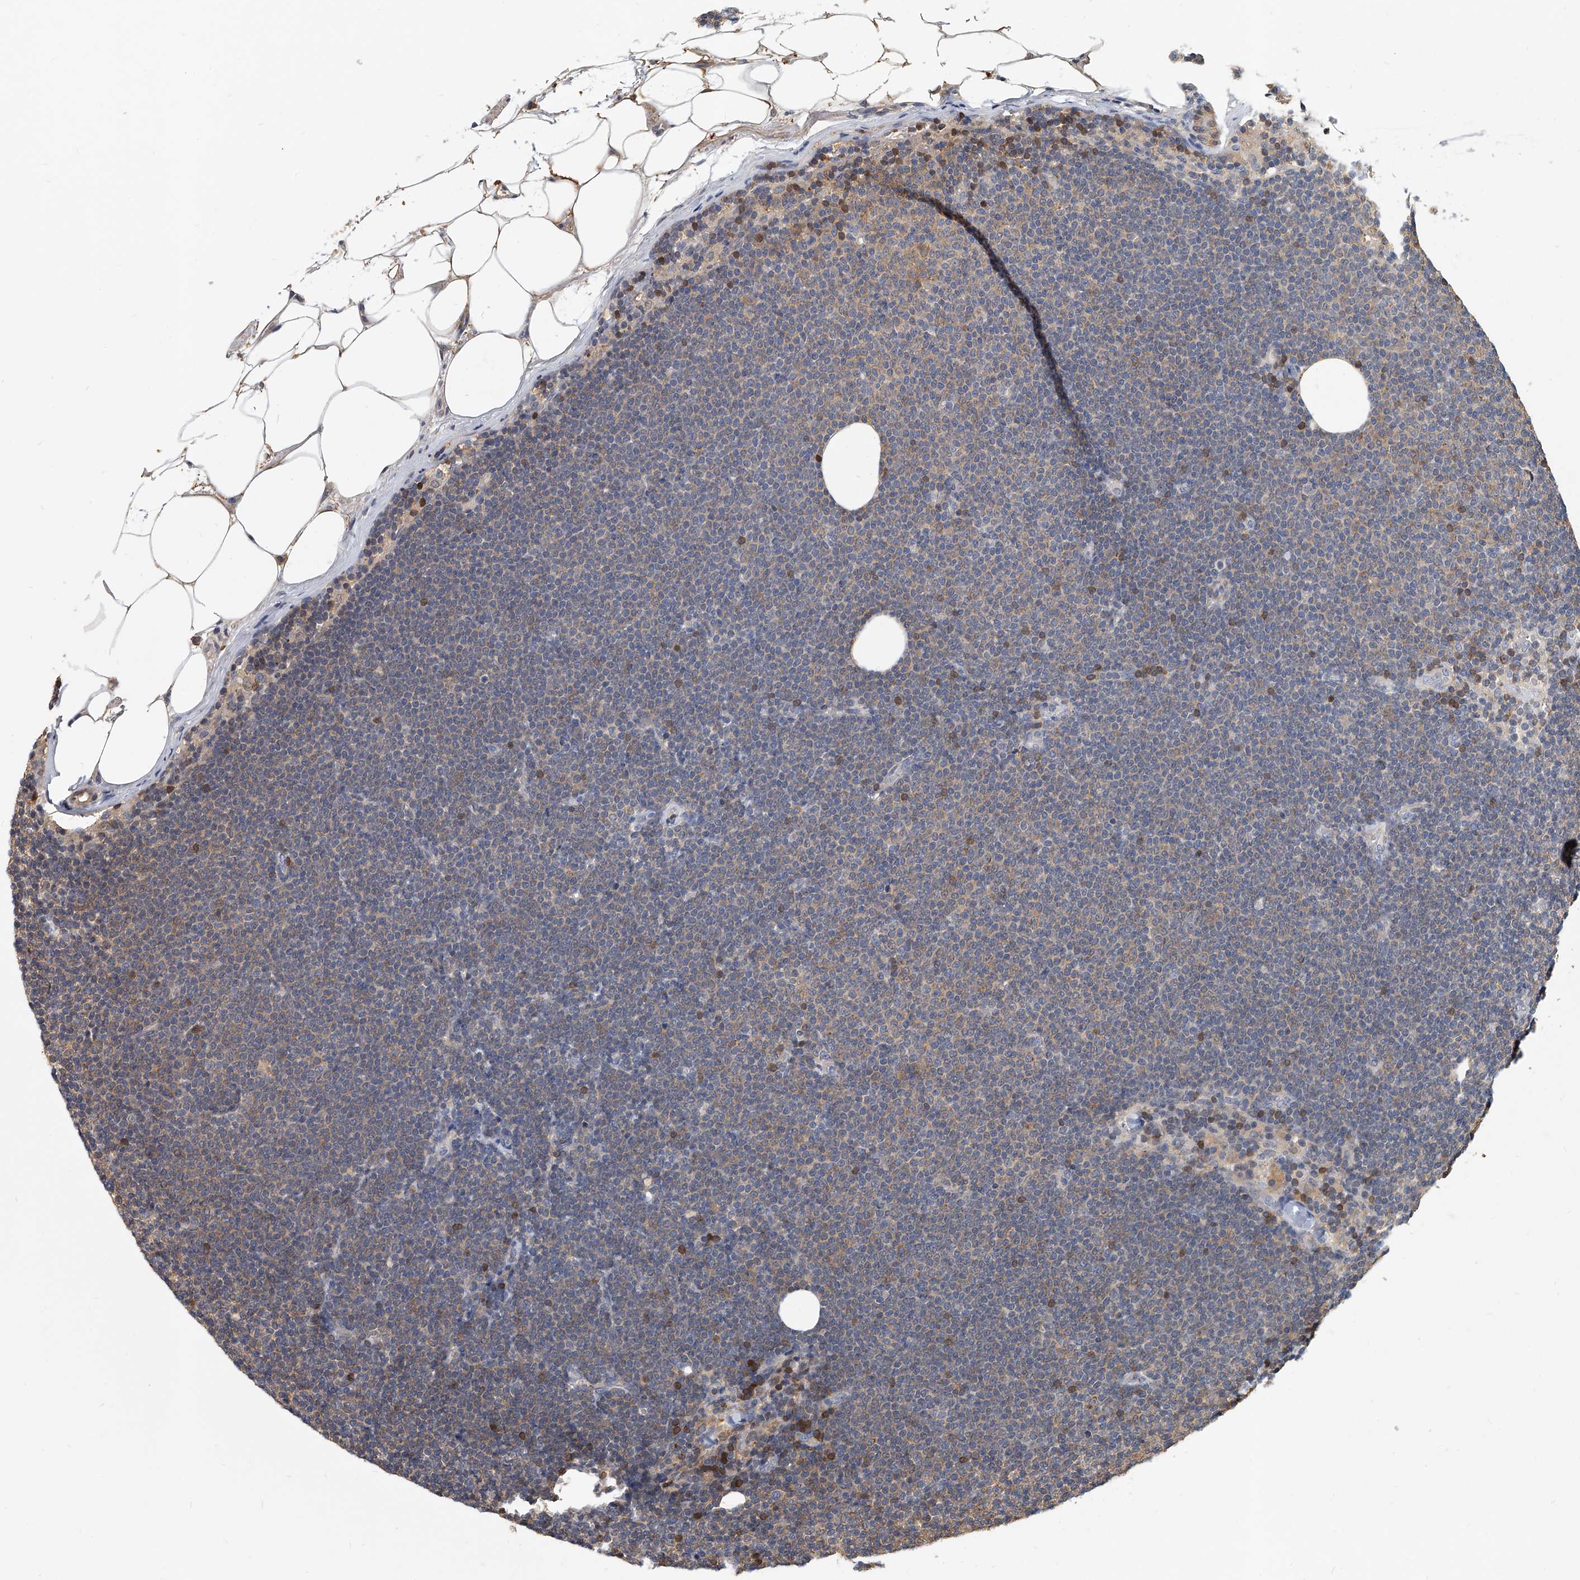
{"staining": {"intensity": "weak", "quantity": "25%-75%", "location": "cytoplasmic/membranous"}, "tissue": "lymphoma", "cell_type": "Tumor cells", "image_type": "cancer", "snomed": [{"axis": "morphology", "description": "Malignant lymphoma, non-Hodgkin's type, Low grade"}, {"axis": "topography", "description": "Lymph node"}], "caption": "This is a histology image of IHC staining of lymphoma, which shows weak expression in the cytoplasmic/membranous of tumor cells.", "gene": "CD200", "patient": {"sex": "female", "age": 53}}